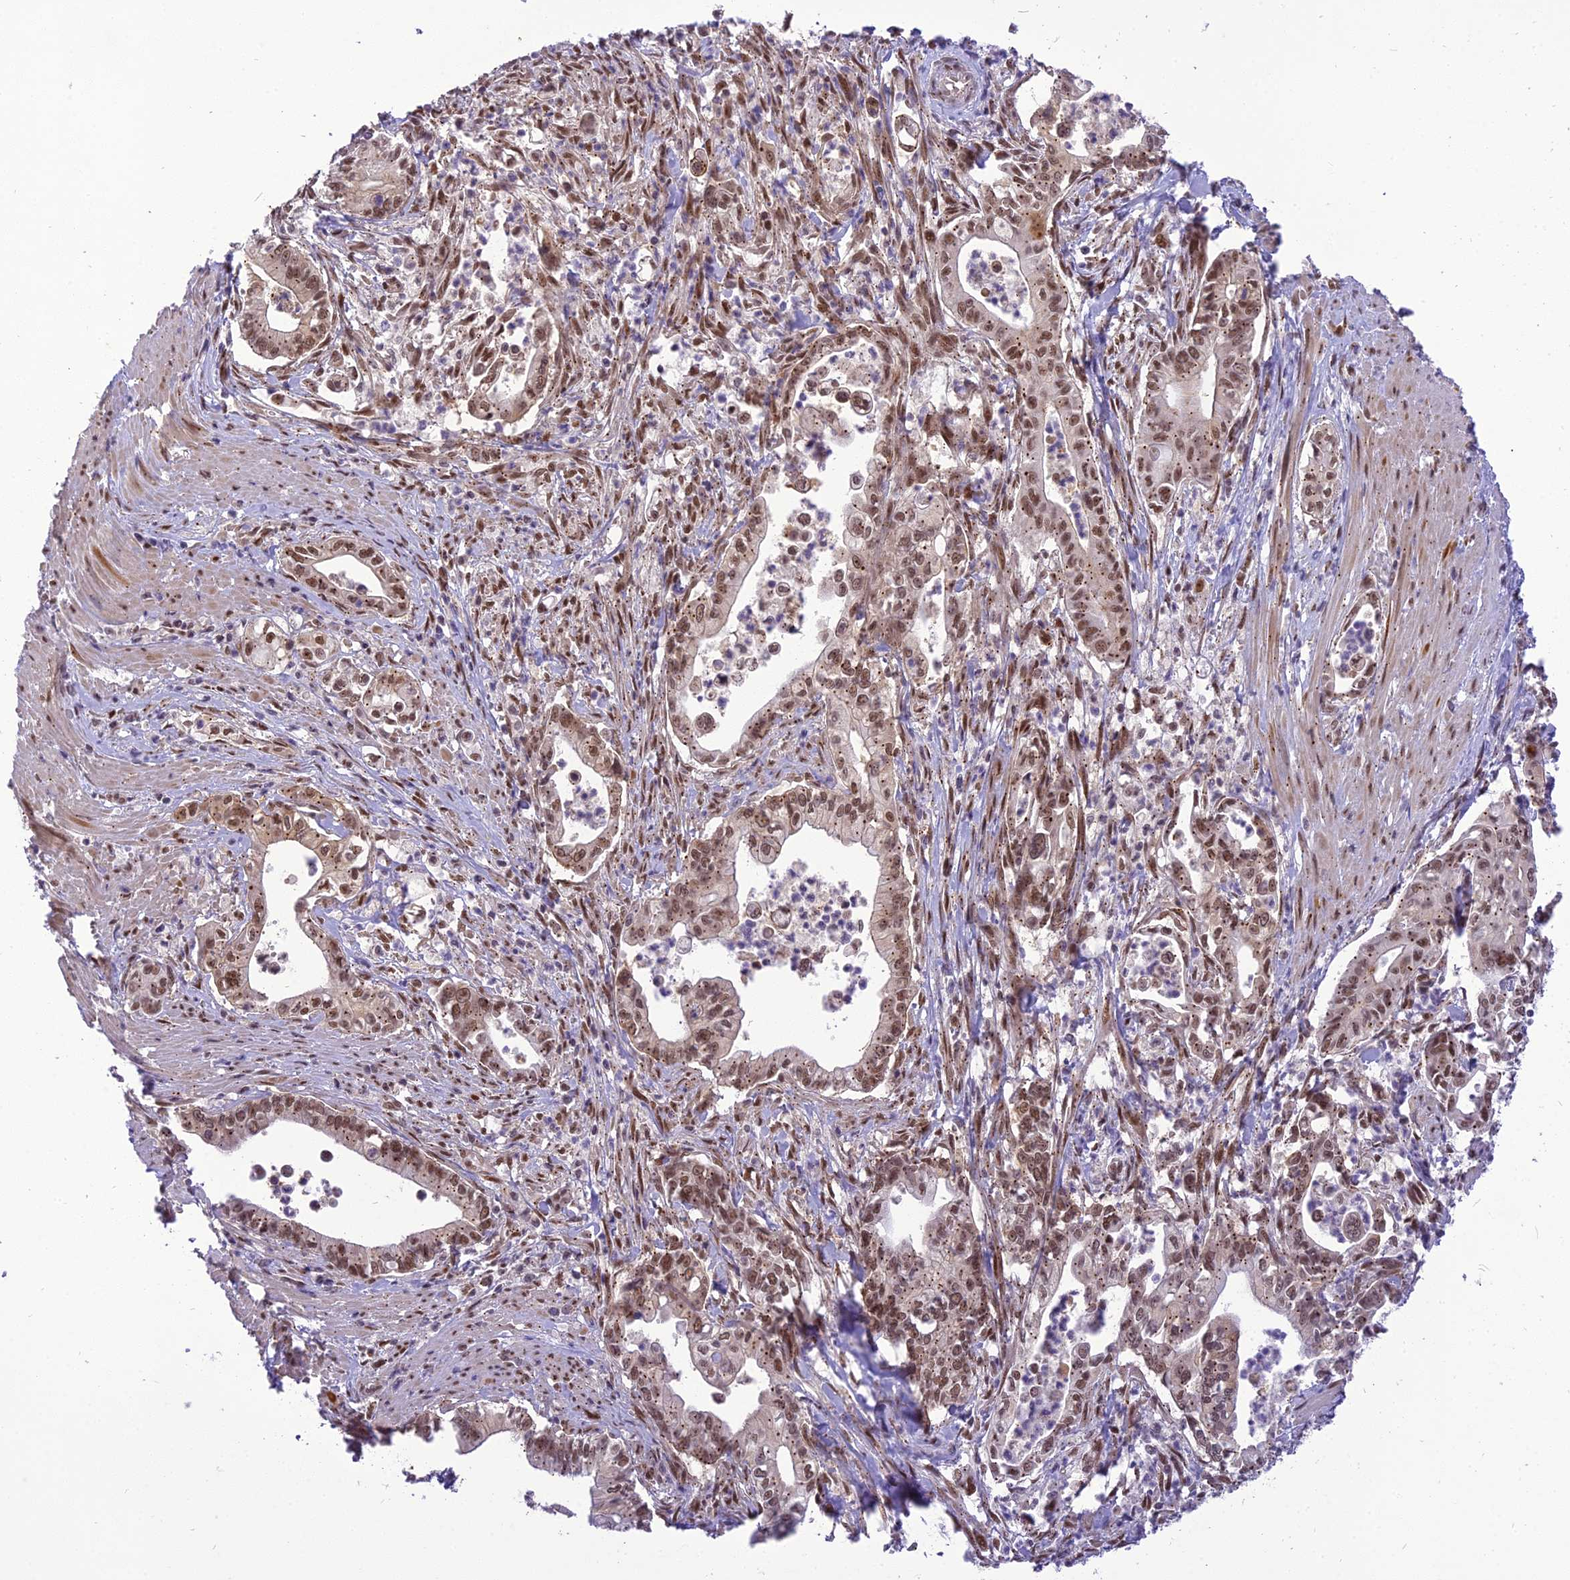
{"staining": {"intensity": "moderate", "quantity": ">75%", "location": "nuclear"}, "tissue": "pancreatic cancer", "cell_type": "Tumor cells", "image_type": "cancer", "snomed": [{"axis": "morphology", "description": "Adenocarcinoma, NOS"}, {"axis": "topography", "description": "Pancreas"}], "caption": "Immunohistochemistry (IHC) of human pancreatic adenocarcinoma shows medium levels of moderate nuclear staining in about >75% of tumor cells.", "gene": "IRF2BP1", "patient": {"sex": "male", "age": 78}}